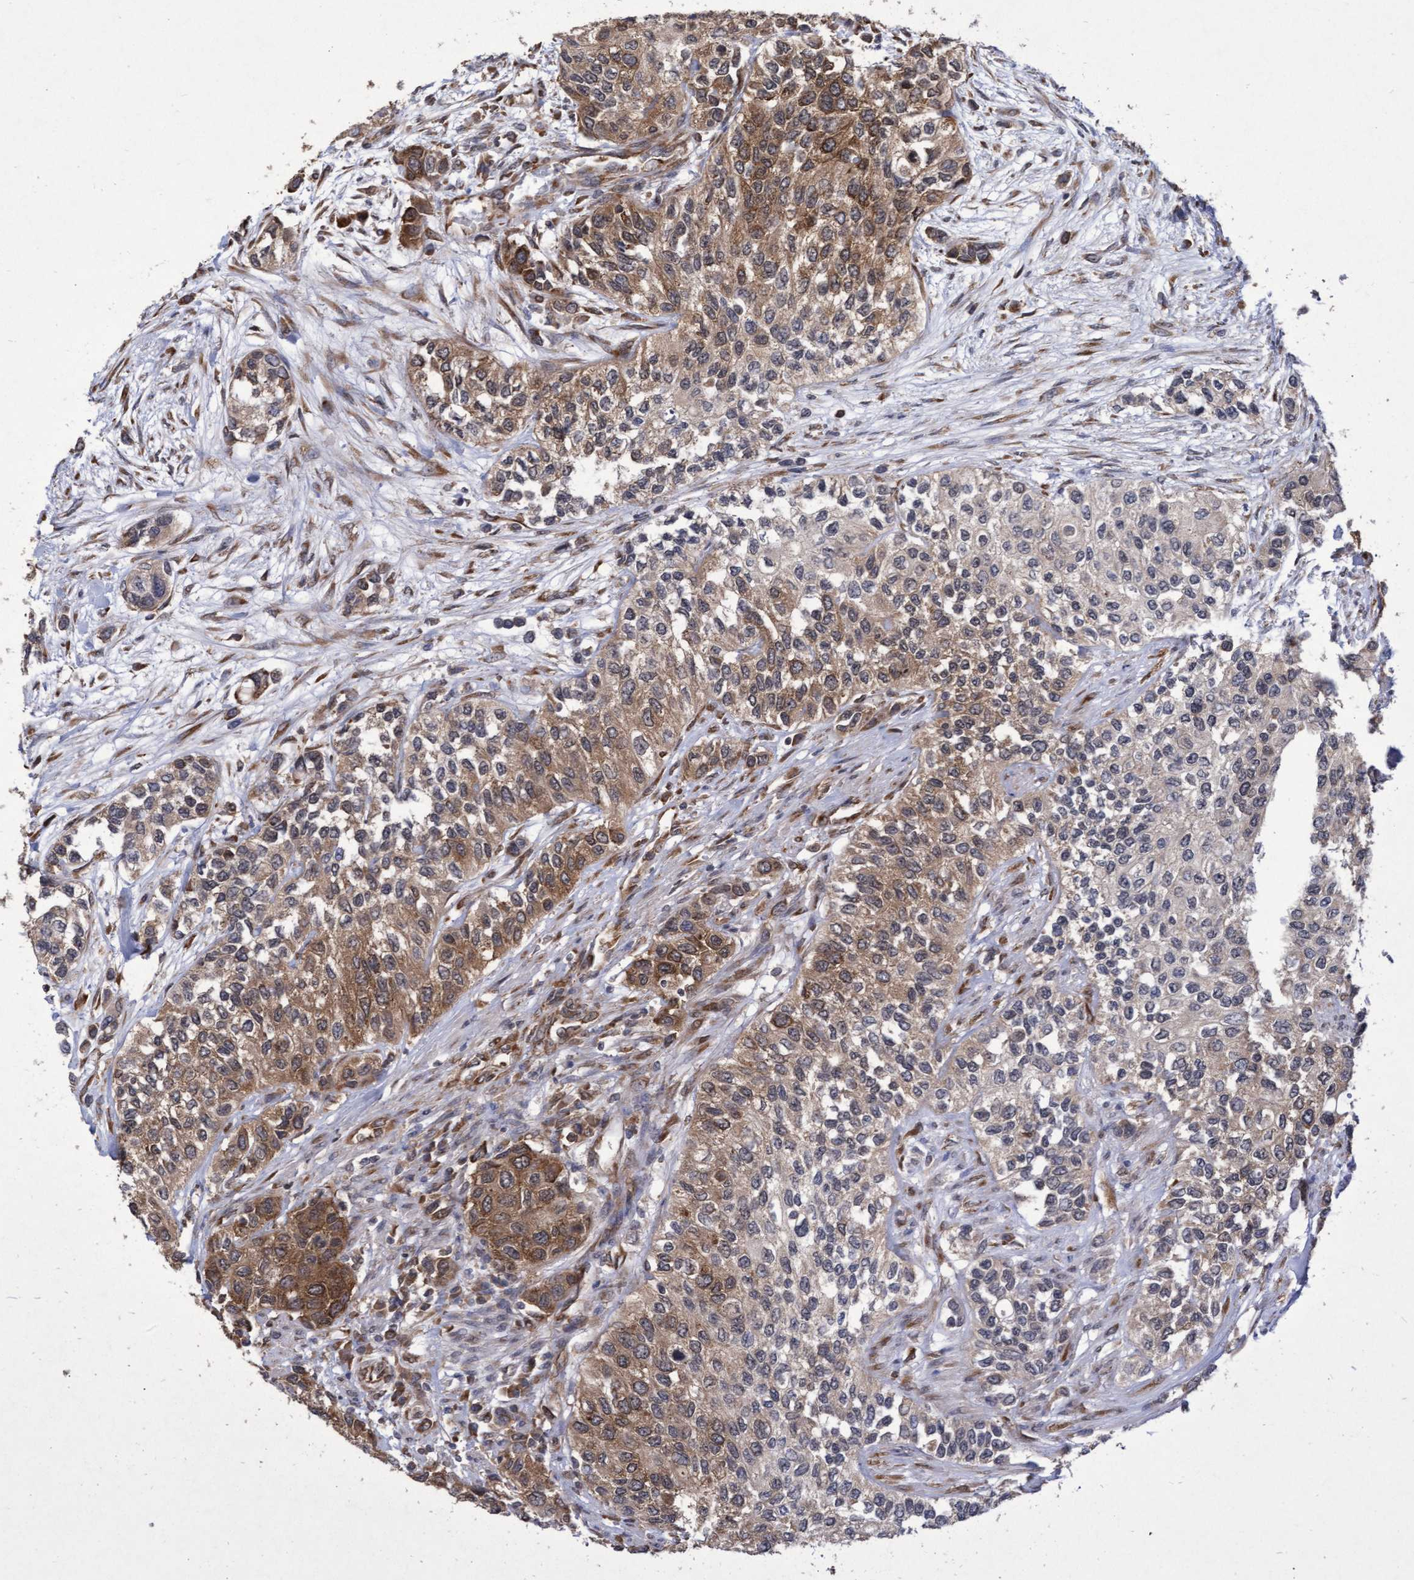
{"staining": {"intensity": "moderate", "quantity": ">75%", "location": "cytoplasmic/membranous"}, "tissue": "urothelial cancer", "cell_type": "Tumor cells", "image_type": "cancer", "snomed": [{"axis": "morphology", "description": "Urothelial carcinoma, High grade"}, {"axis": "topography", "description": "Urinary bladder"}], "caption": "Protein staining exhibits moderate cytoplasmic/membranous staining in approximately >75% of tumor cells in urothelial cancer.", "gene": "ABCF2", "patient": {"sex": "female", "age": 56}}